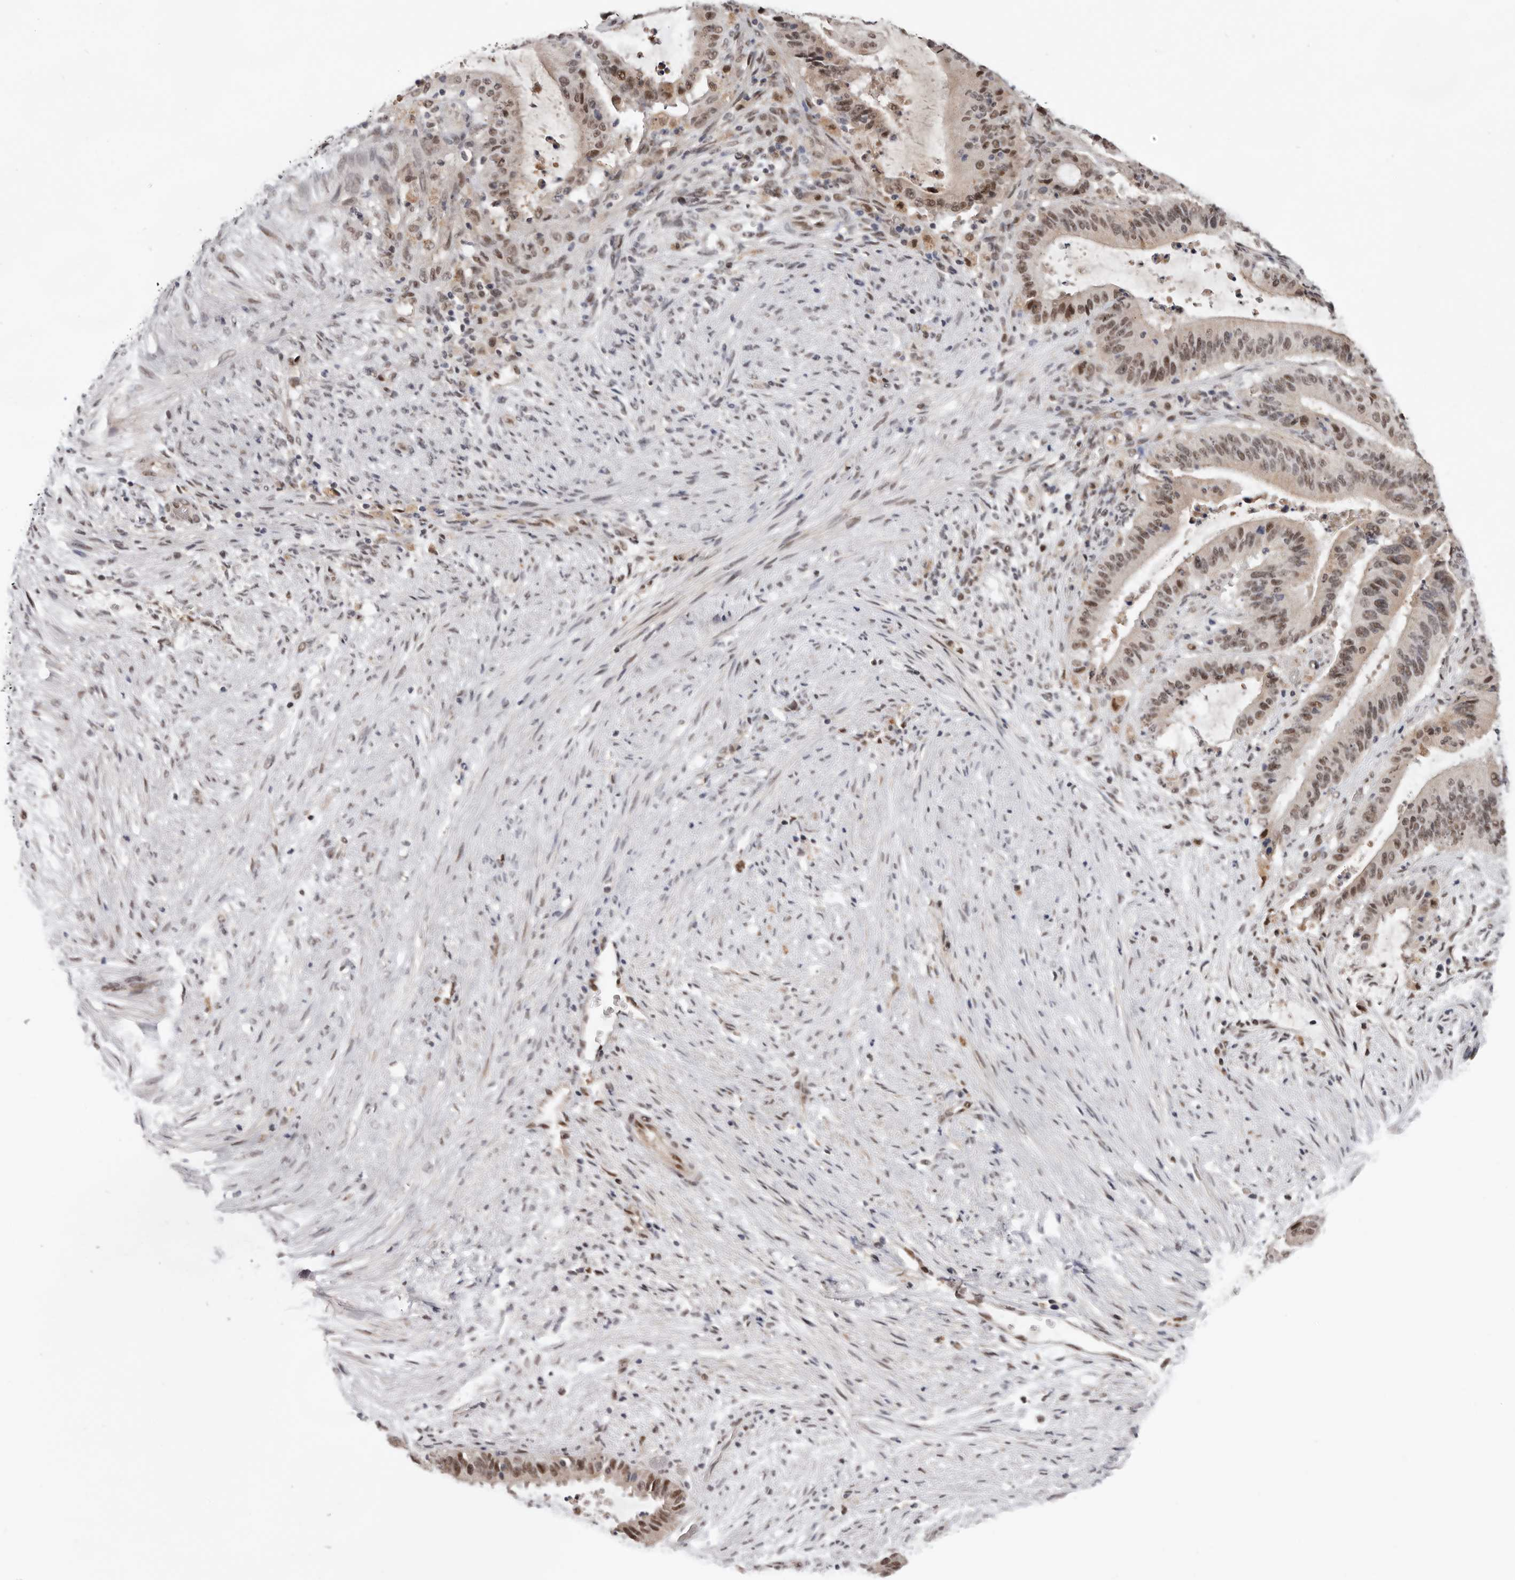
{"staining": {"intensity": "moderate", "quantity": ">75%", "location": "nuclear"}, "tissue": "liver cancer", "cell_type": "Tumor cells", "image_type": "cancer", "snomed": [{"axis": "morphology", "description": "Normal tissue, NOS"}, {"axis": "morphology", "description": "Cholangiocarcinoma"}, {"axis": "topography", "description": "Liver"}, {"axis": "topography", "description": "Peripheral nerve tissue"}], "caption": "DAB immunohistochemical staining of human liver cancer (cholangiocarcinoma) shows moderate nuclear protein expression in about >75% of tumor cells.", "gene": "BRCA2", "patient": {"sex": "female", "age": 73}}